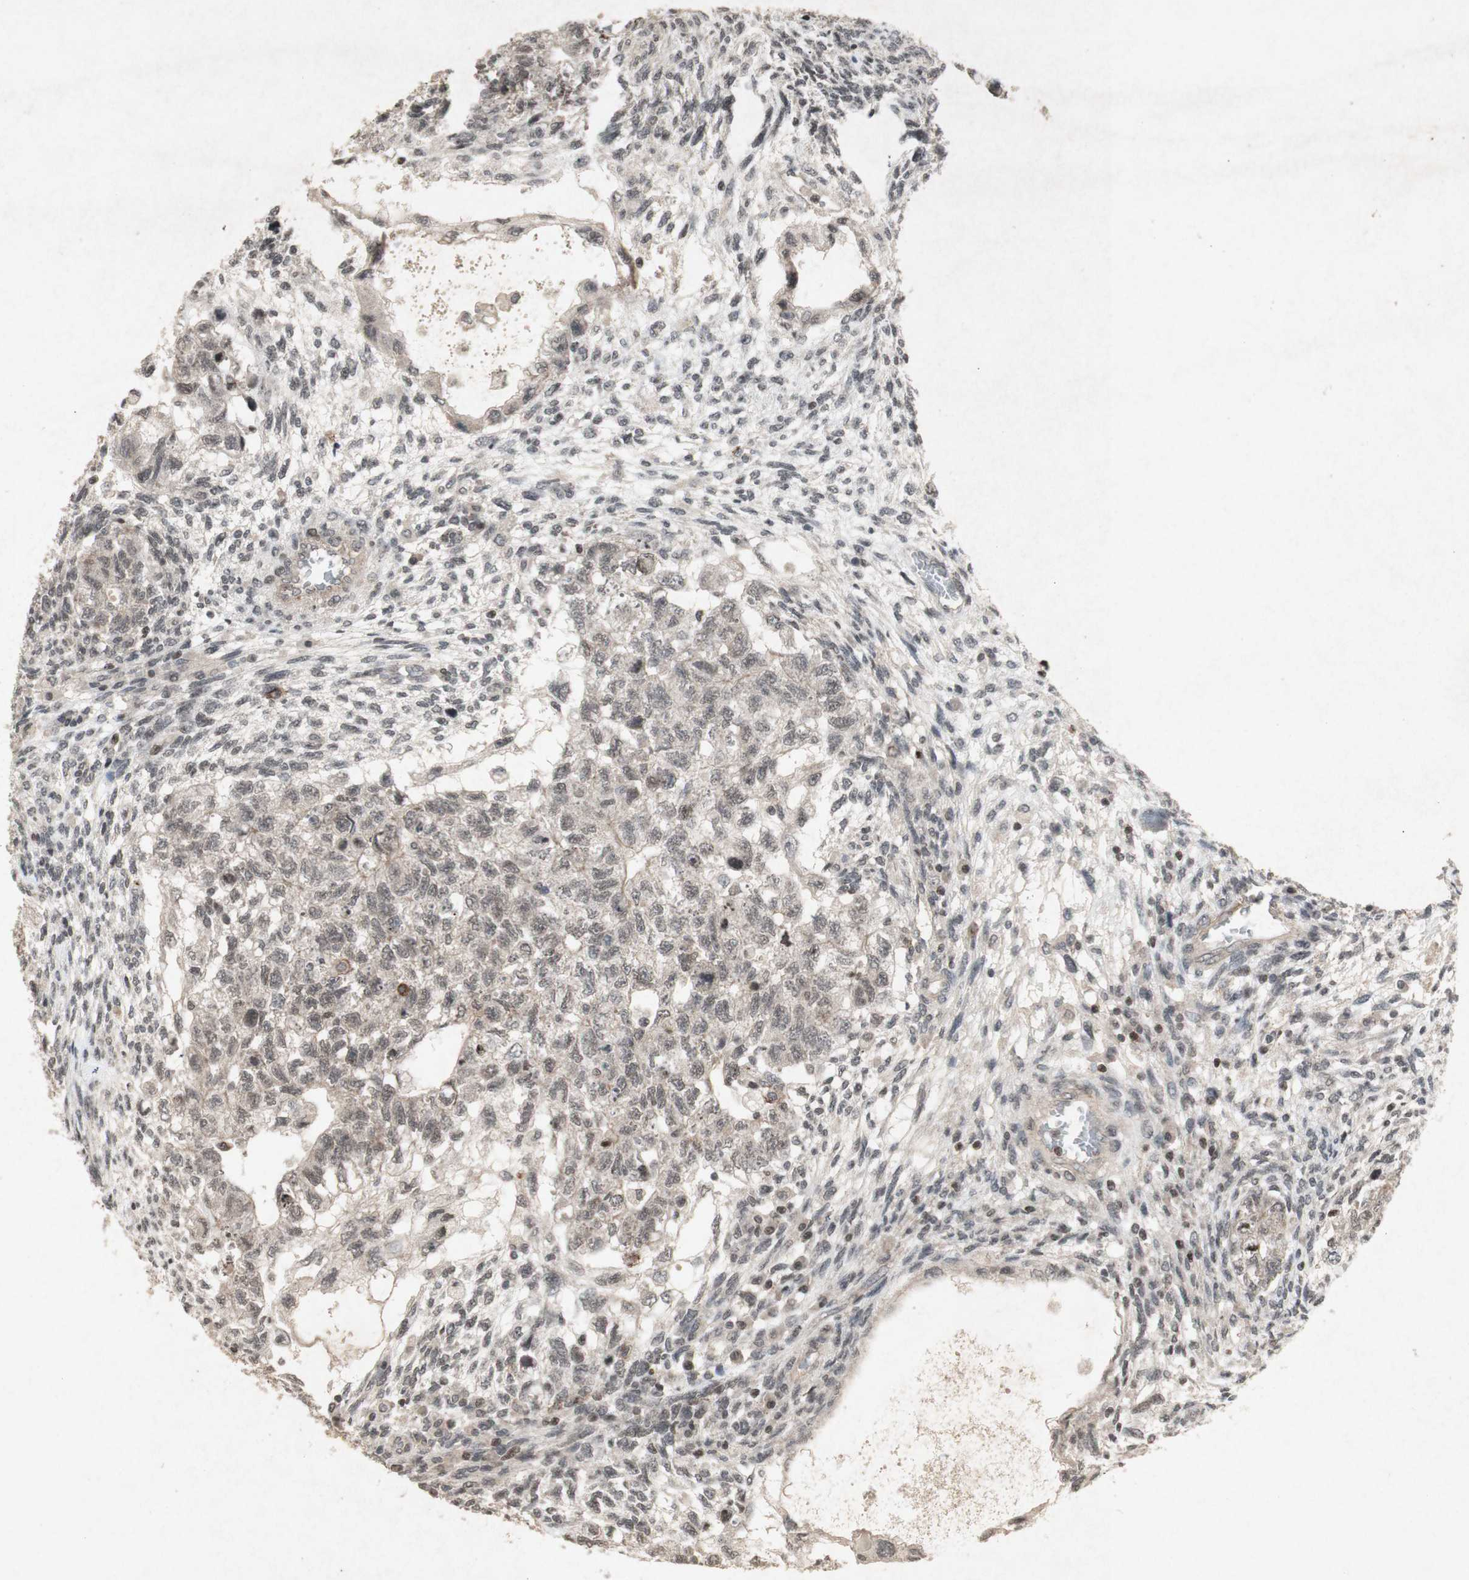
{"staining": {"intensity": "weak", "quantity": ">75%", "location": "cytoplasmic/membranous"}, "tissue": "testis cancer", "cell_type": "Tumor cells", "image_type": "cancer", "snomed": [{"axis": "morphology", "description": "Normal tissue, NOS"}, {"axis": "morphology", "description": "Carcinoma, Embryonal, NOS"}, {"axis": "topography", "description": "Testis"}], "caption": "Testis cancer stained with a brown dye reveals weak cytoplasmic/membranous positive expression in about >75% of tumor cells.", "gene": "PLXNA1", "patient": {"sex": "male", "age": 36}}